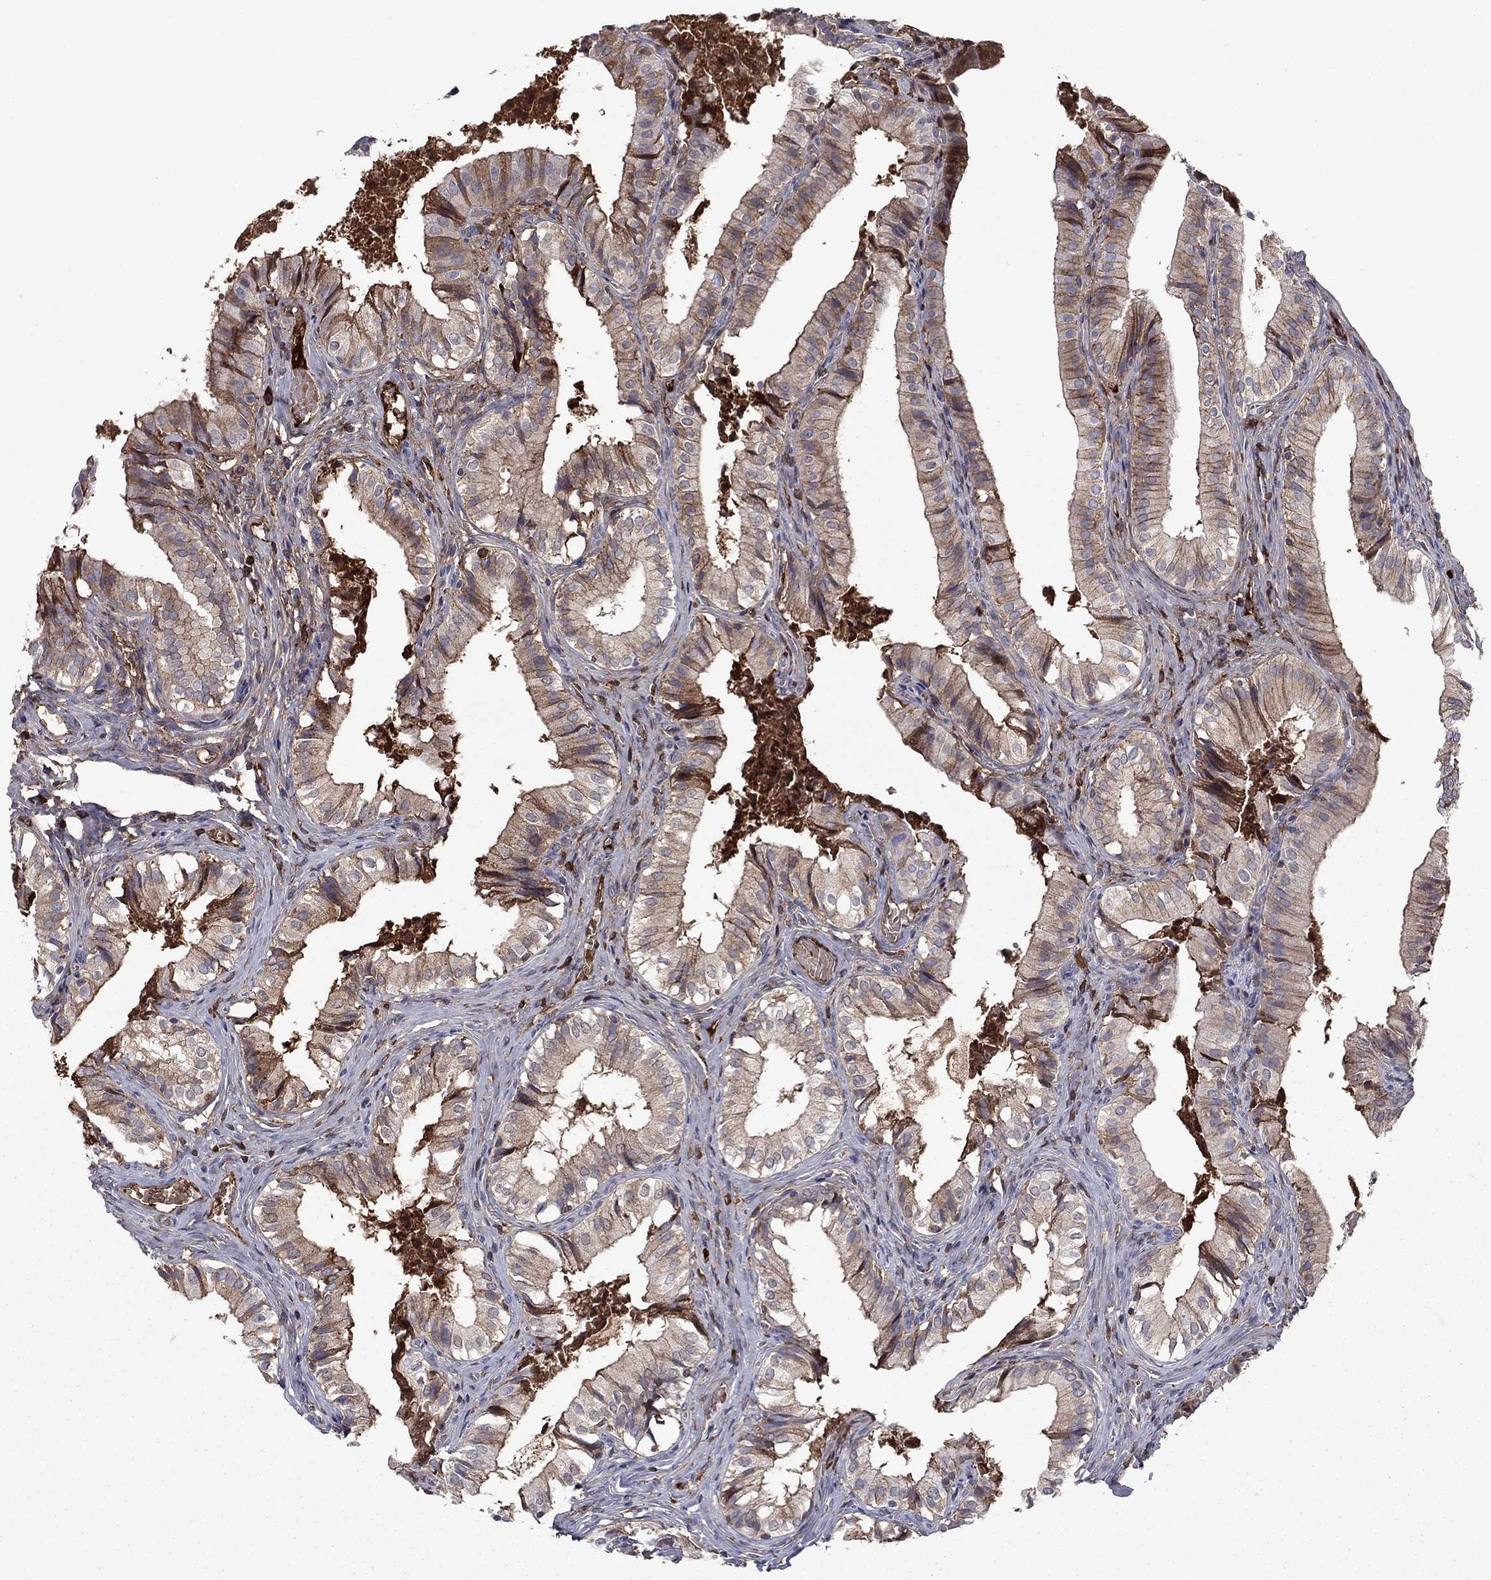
{"staining": {"intensity": "moderate", "quantity": "25%-75%", "location": "cytoplasmic/membranous"}, "tissue": "gallbladder", "cell_type": "Glandular cells", "image_type": "normal", "snomed": [{"axis": "morphology", "description": "Normal tissue, NOS"}, {"axis": "topography", "description": "Gallbladder"}], "caption": "Immunohistochemical staining of benign human gallbladder demonstrates 25%-75% levels of moderate cytoplasmic/membranous protein expression in approximately 25%-75% of glandular cells. (DAB = brown stain, brightfield microscopy at high magnification).", "gene": "HPX", "patient": {"sex": "female", "age": 47}}